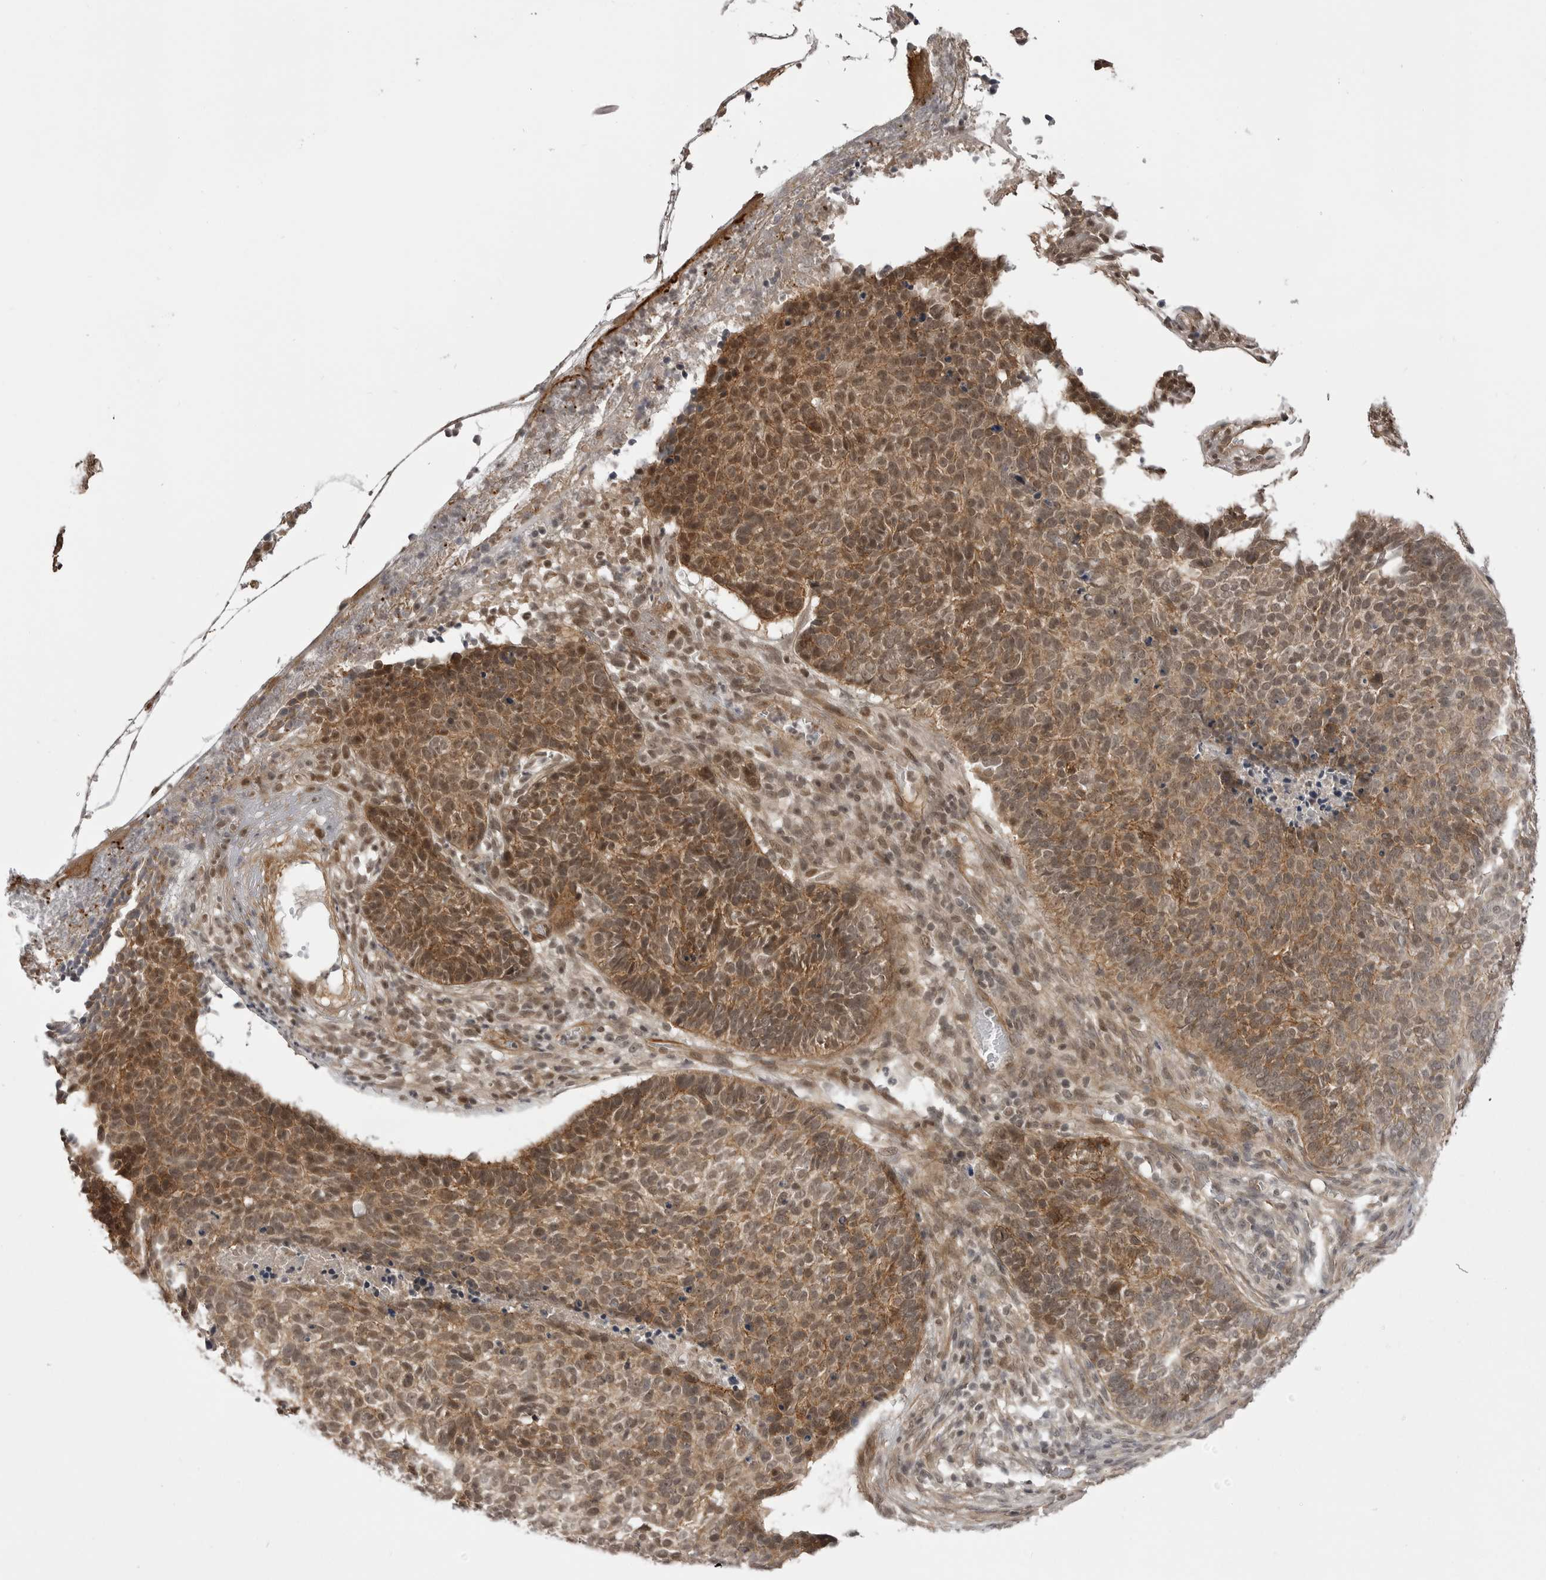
{"staining": {"intensity": "moderate", "quantity": ">75%", "location": "cytoplasmic/membranous,nuclear"}, "tissue": "skin cancer", "cell_type": "Tumor cells", "image_type": "cancer", "snomed": [{"axis": "morphology", "description": "Basal cell carcinoma"}, {"axis": "topography", "description": "Skin"}], "caption": "High-magnification brightfield microscopy of basal cell carcinoma (skin) stained with DAB (brown) and counterstained with hematoxylin (blue). tumor cells exhibit moderate cytoplasmic/membranous and nuclear staining is appreciated in approximately>75% of cells.", "gene": "SORBS1", "patient": {"sex": "male", "age": 85}}